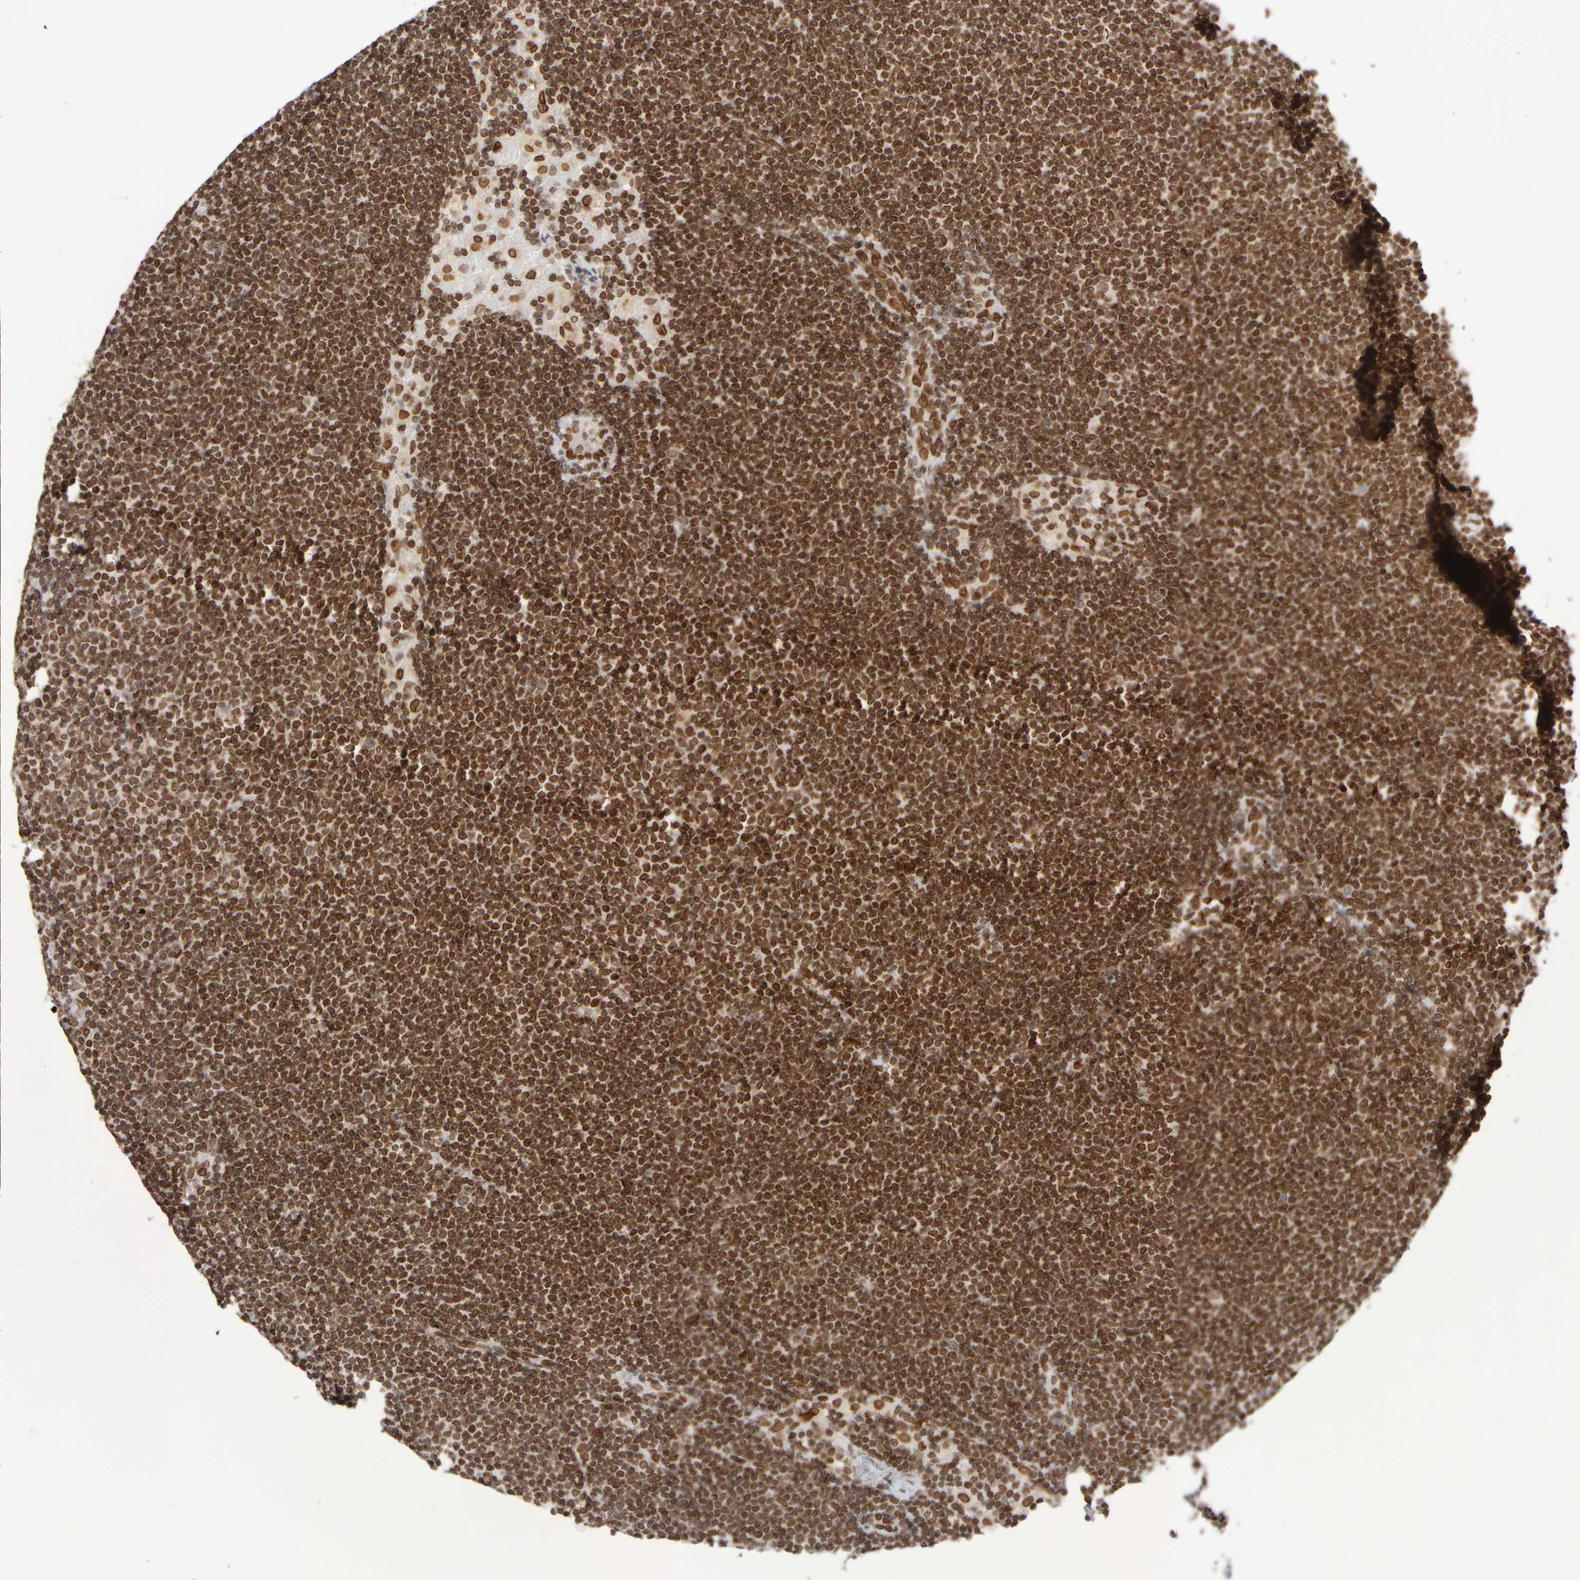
{"staining": {"intensity": "strong", "quantity": ">75%", "location": "cytoplasmic/membranous,nuclear"}, "tissue": "lymphoma", "cell_type": "Tumor cells", "image_type": "cancer", "snomed": [{"axis": "morphology", "description": "Malignant lymphoma, non-Hodgkin's type, Low grade"}, {"axis": "topography", "description": "Lymph node"}], "caption": "Malignant lymphoma, non-Hodgkin's type (low-grade) stained with a brown dye displays strong cytoplasmic/membranous and nuclear positive expression in about >75% of tumor cells.", "gene": "ZC3HC1", "patient": {"sex": "female", "age": 53}}